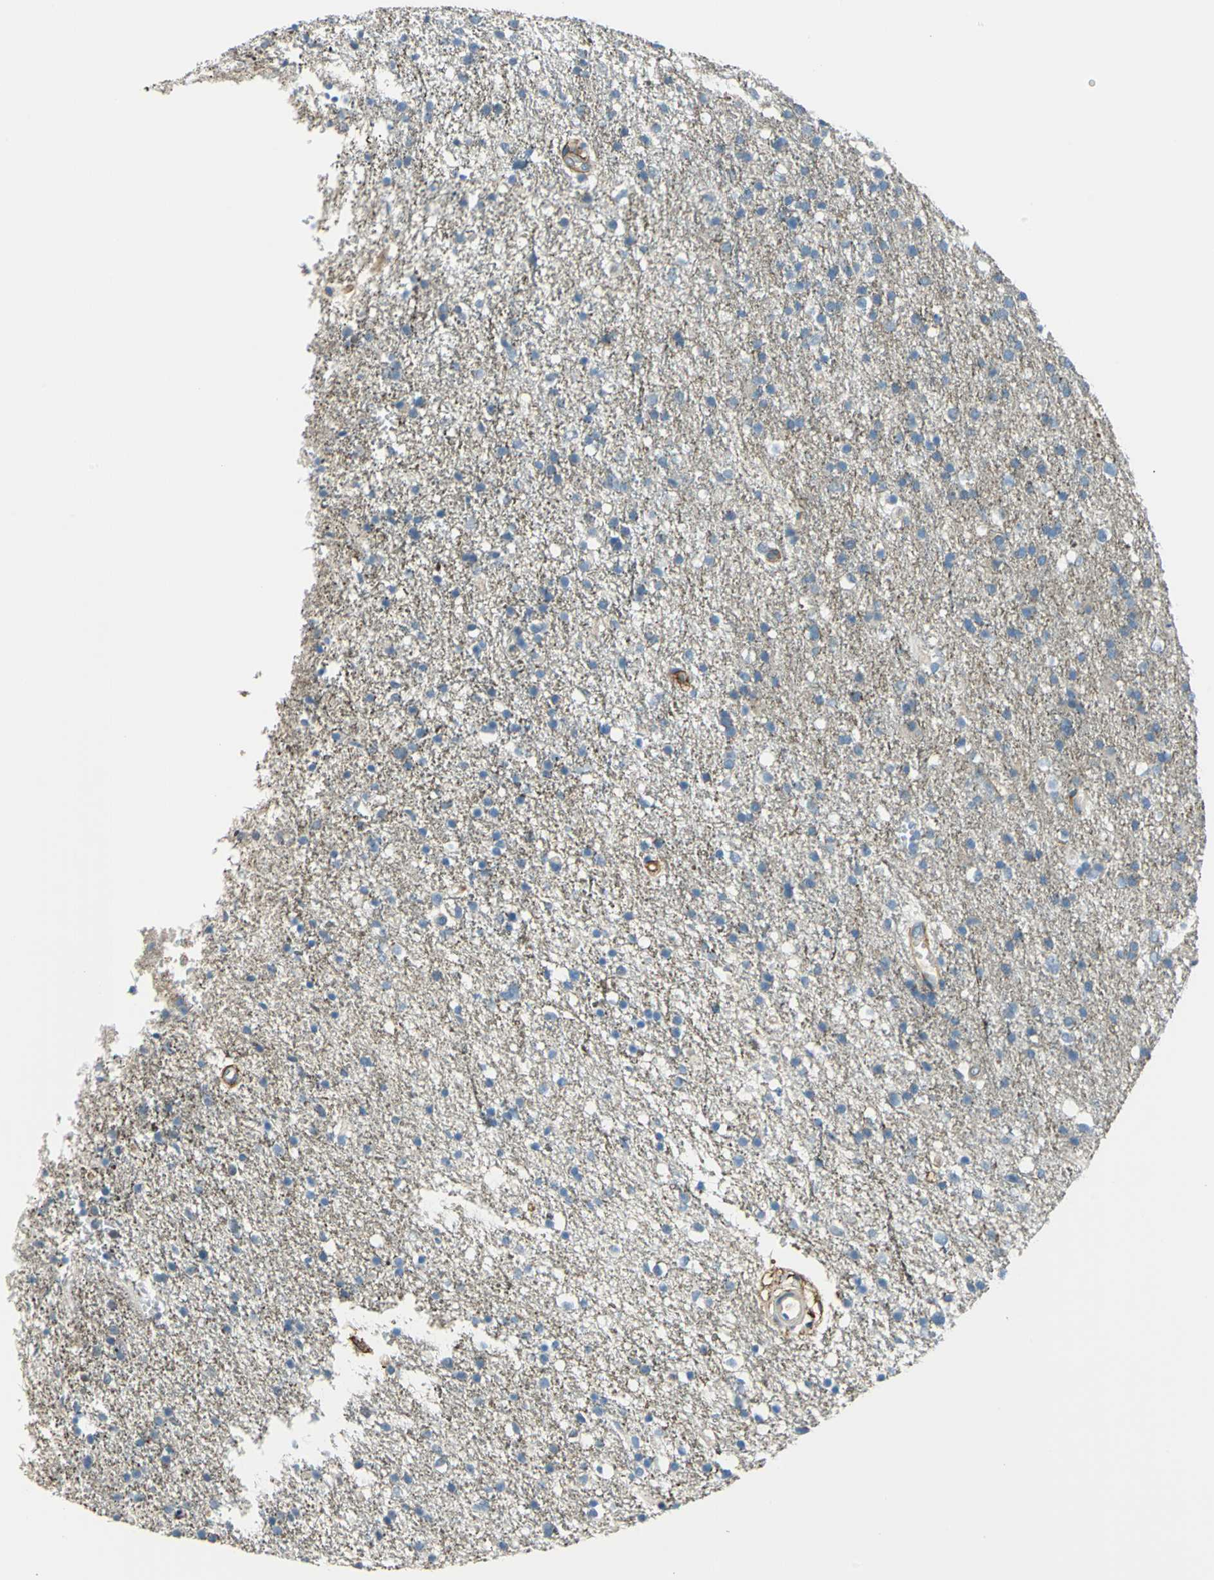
{"staining": {"intensity": "negative", "quantity": "none", "location": "none"}, "tissue": "glioma", "cell_type": "Tumor cells", "image_type": "cancer", "snomed": [{"axis": "morphology", "description": "Glioma, malignant, High grade"}, {"axis": "topography", "description": "Brain"}], "caption": "Immunohistochemistry histopathology image of glioma stained for a protein (brown), which displays no staining in tumor cells.", "gene": "AKAP12", "patient": {"sex": "male", "age": 33}}